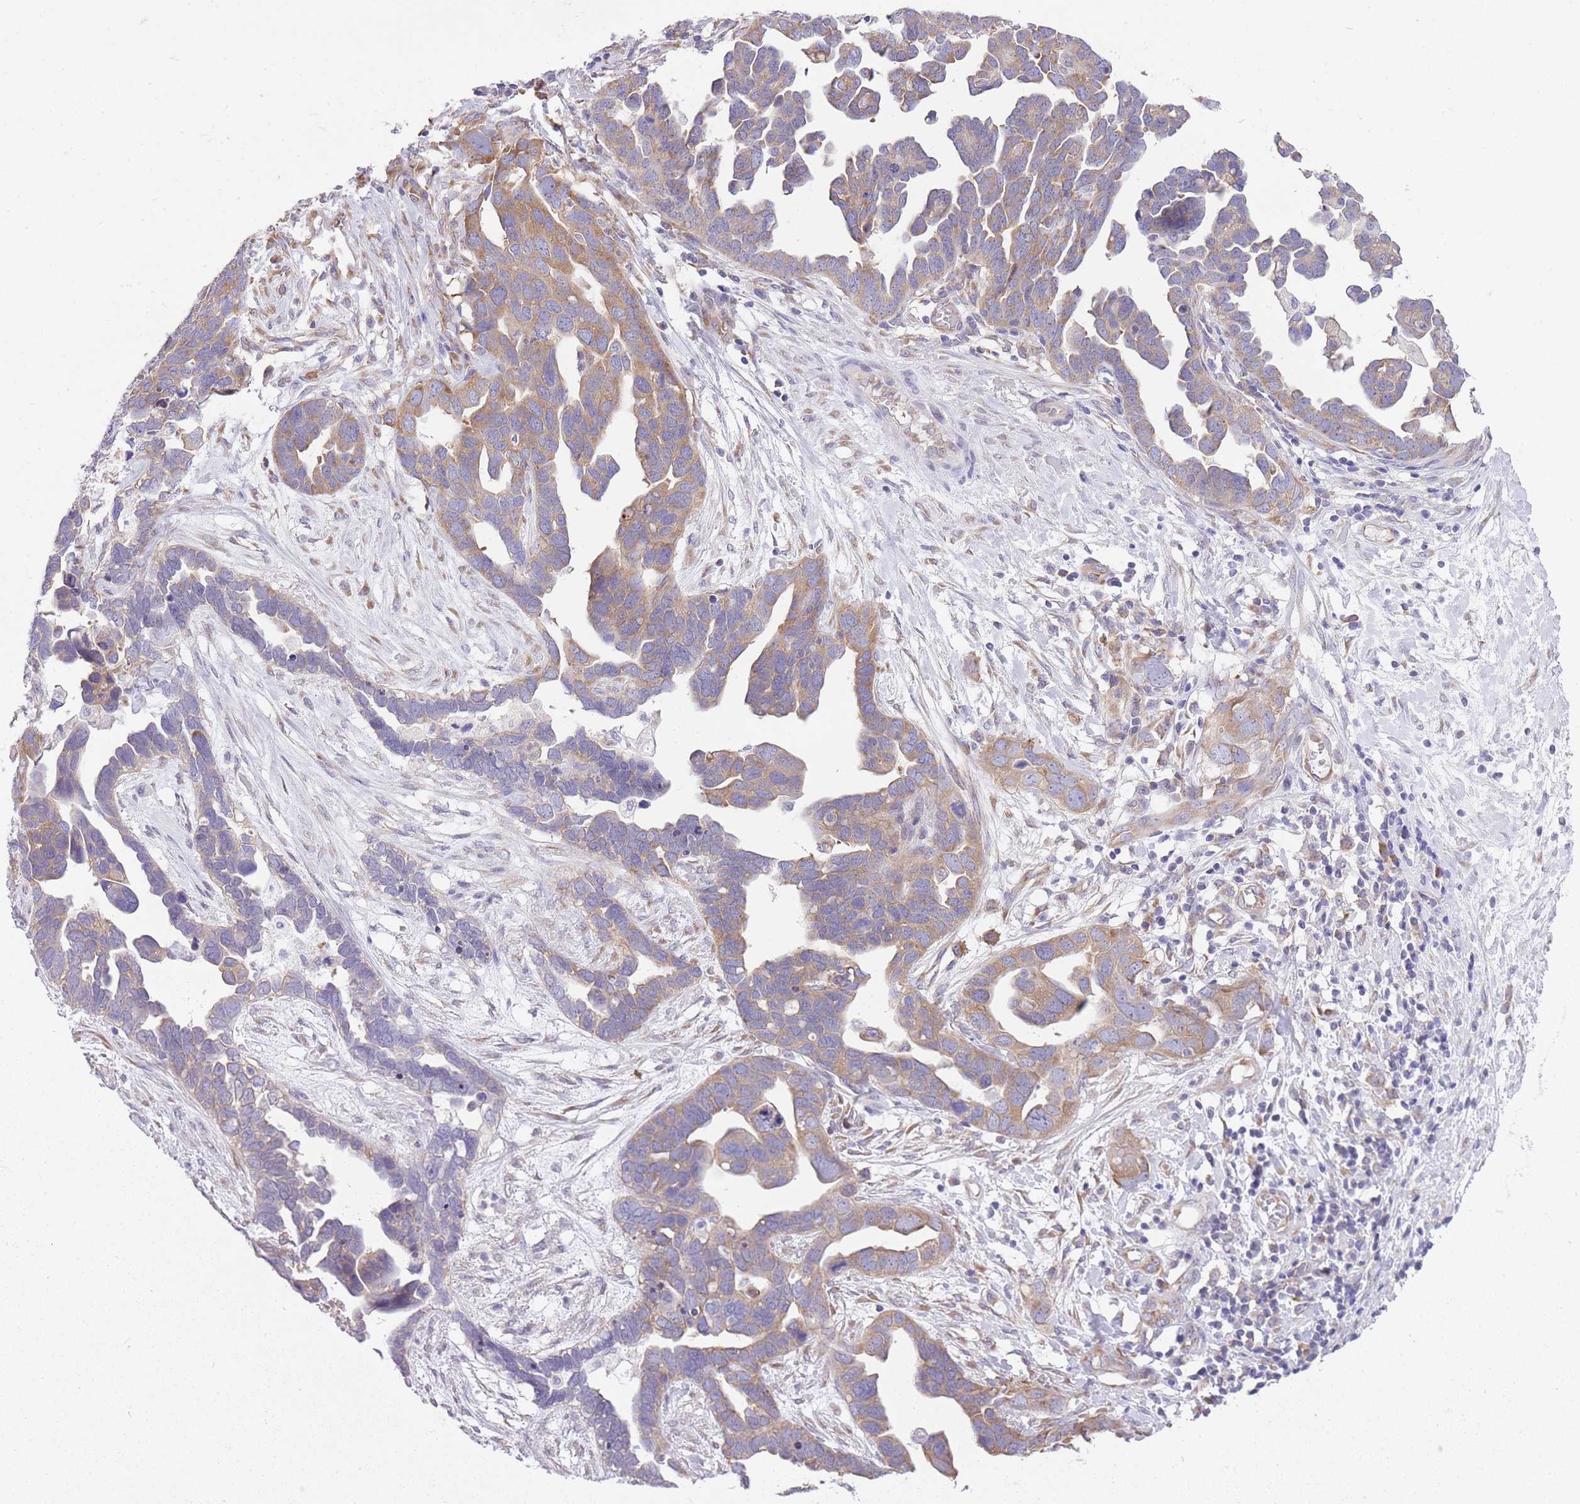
{"staining": {"intensity": "weak", "quantity": "25%-75%", "location": "cytoplasmic/membranous"}, "tissue": "ovarian cancer", "cell_type": "Tumor cells", "image_type": "cancer", "snomed": [{"axis": "morphology", "description": "Cystadenocarcinoma, serous, NOS"}, {"axis": "topography", "description": "Ovary"}], "caption": "An immunohistochemistry (IHC) image of neoplastic tissue is shown. Protein staining in brown shows weak cytoplasmic/membranous positivity in serous cystadenocarcinoma (ovarian) within tumor cells. Using DAB (brown) and hematoxylin (blue) stains, captured at high magnification using brightfield microscopy.", "gene": "ZNF501", "patient": {"sex": "female", "age": 54}}